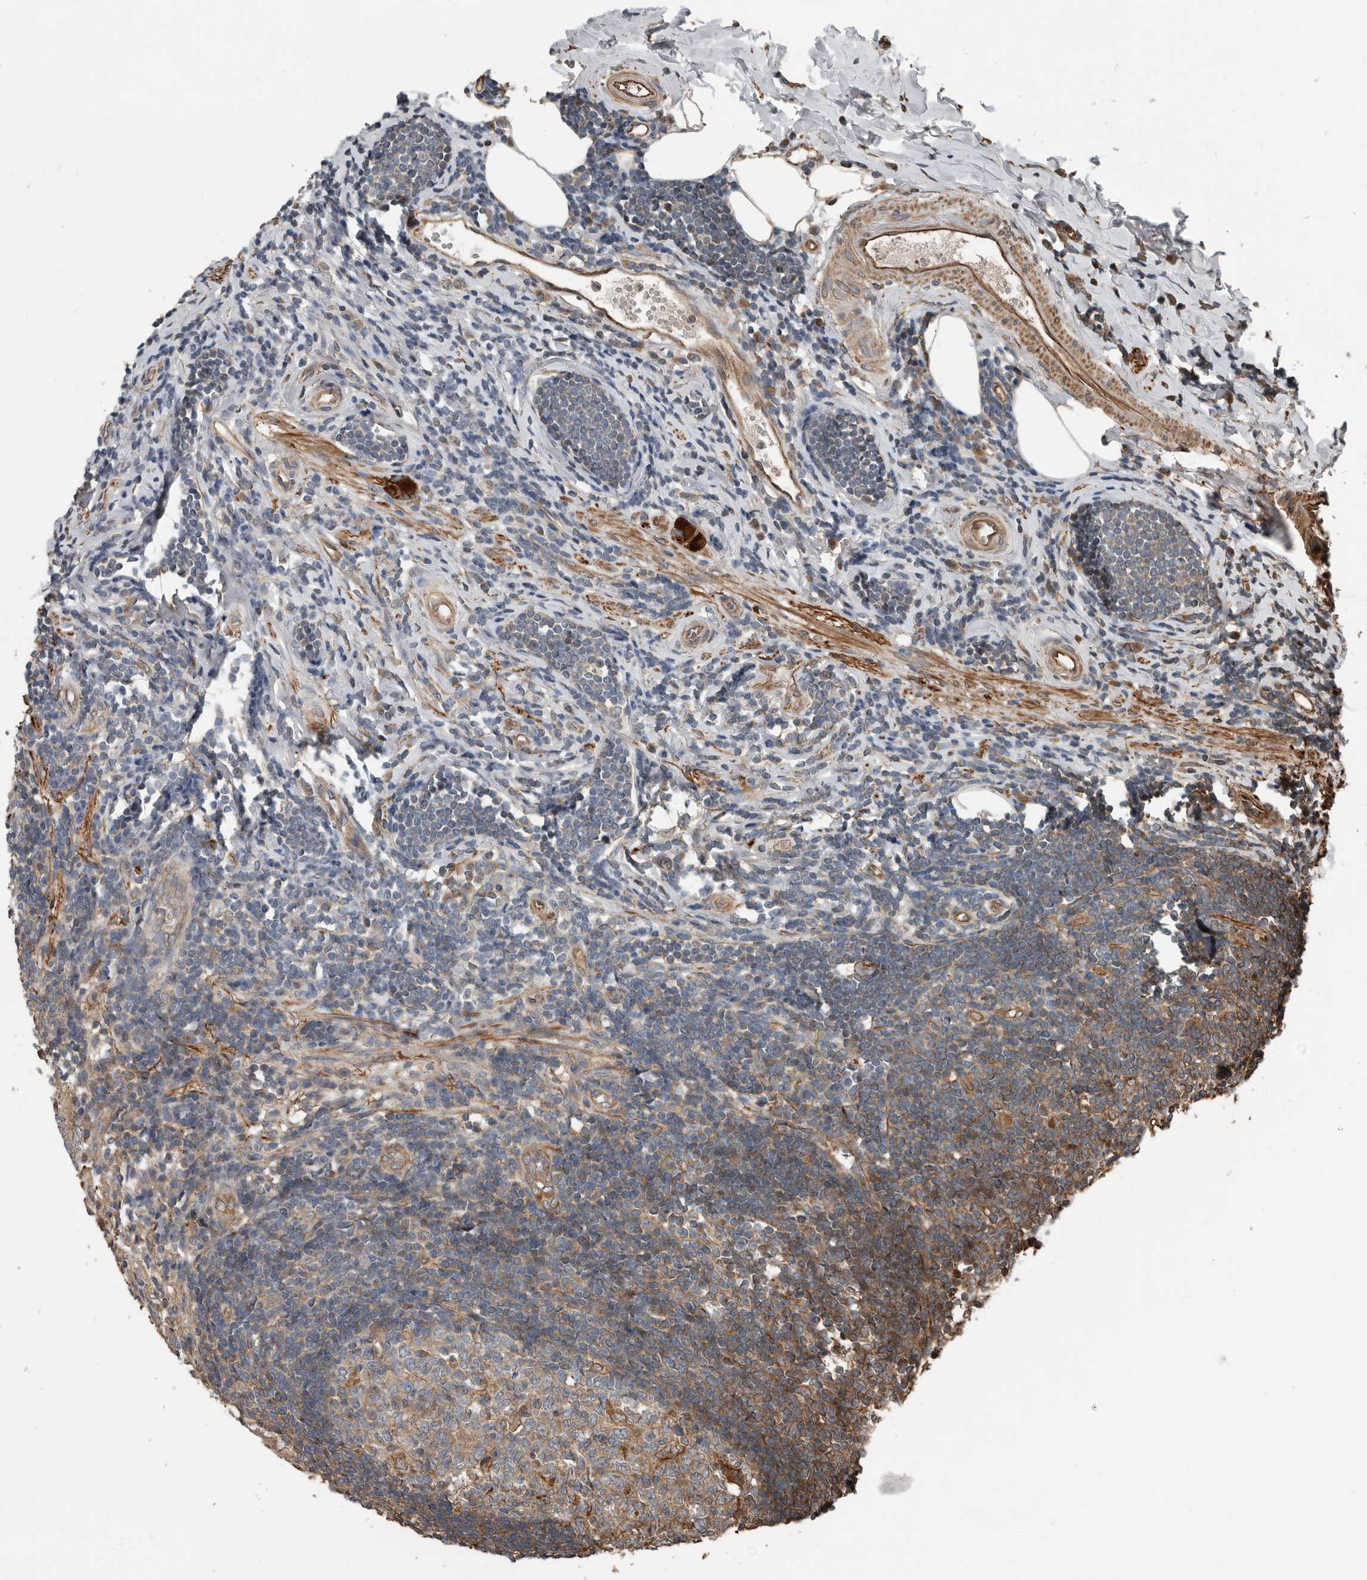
{"staining": {"intensity": "weak", "quantity": ">75%", "location": "cytoplasmic/membranous"}, "tissue": "appendix", "cell_type": "Glandular cells", "image_type": "normal", "snomed": [{"axis": "morphology", "description": "Normal tissue, NOS"}, {"axis": "topography", "description": "Appendix"}], "caption": "Protein staining of normal appendix shows weak cytoplasmic/membranous staining in about >75% of glandular cells.", "gene": "YOD1", "patient": {"sex": "female", "age": 54}}